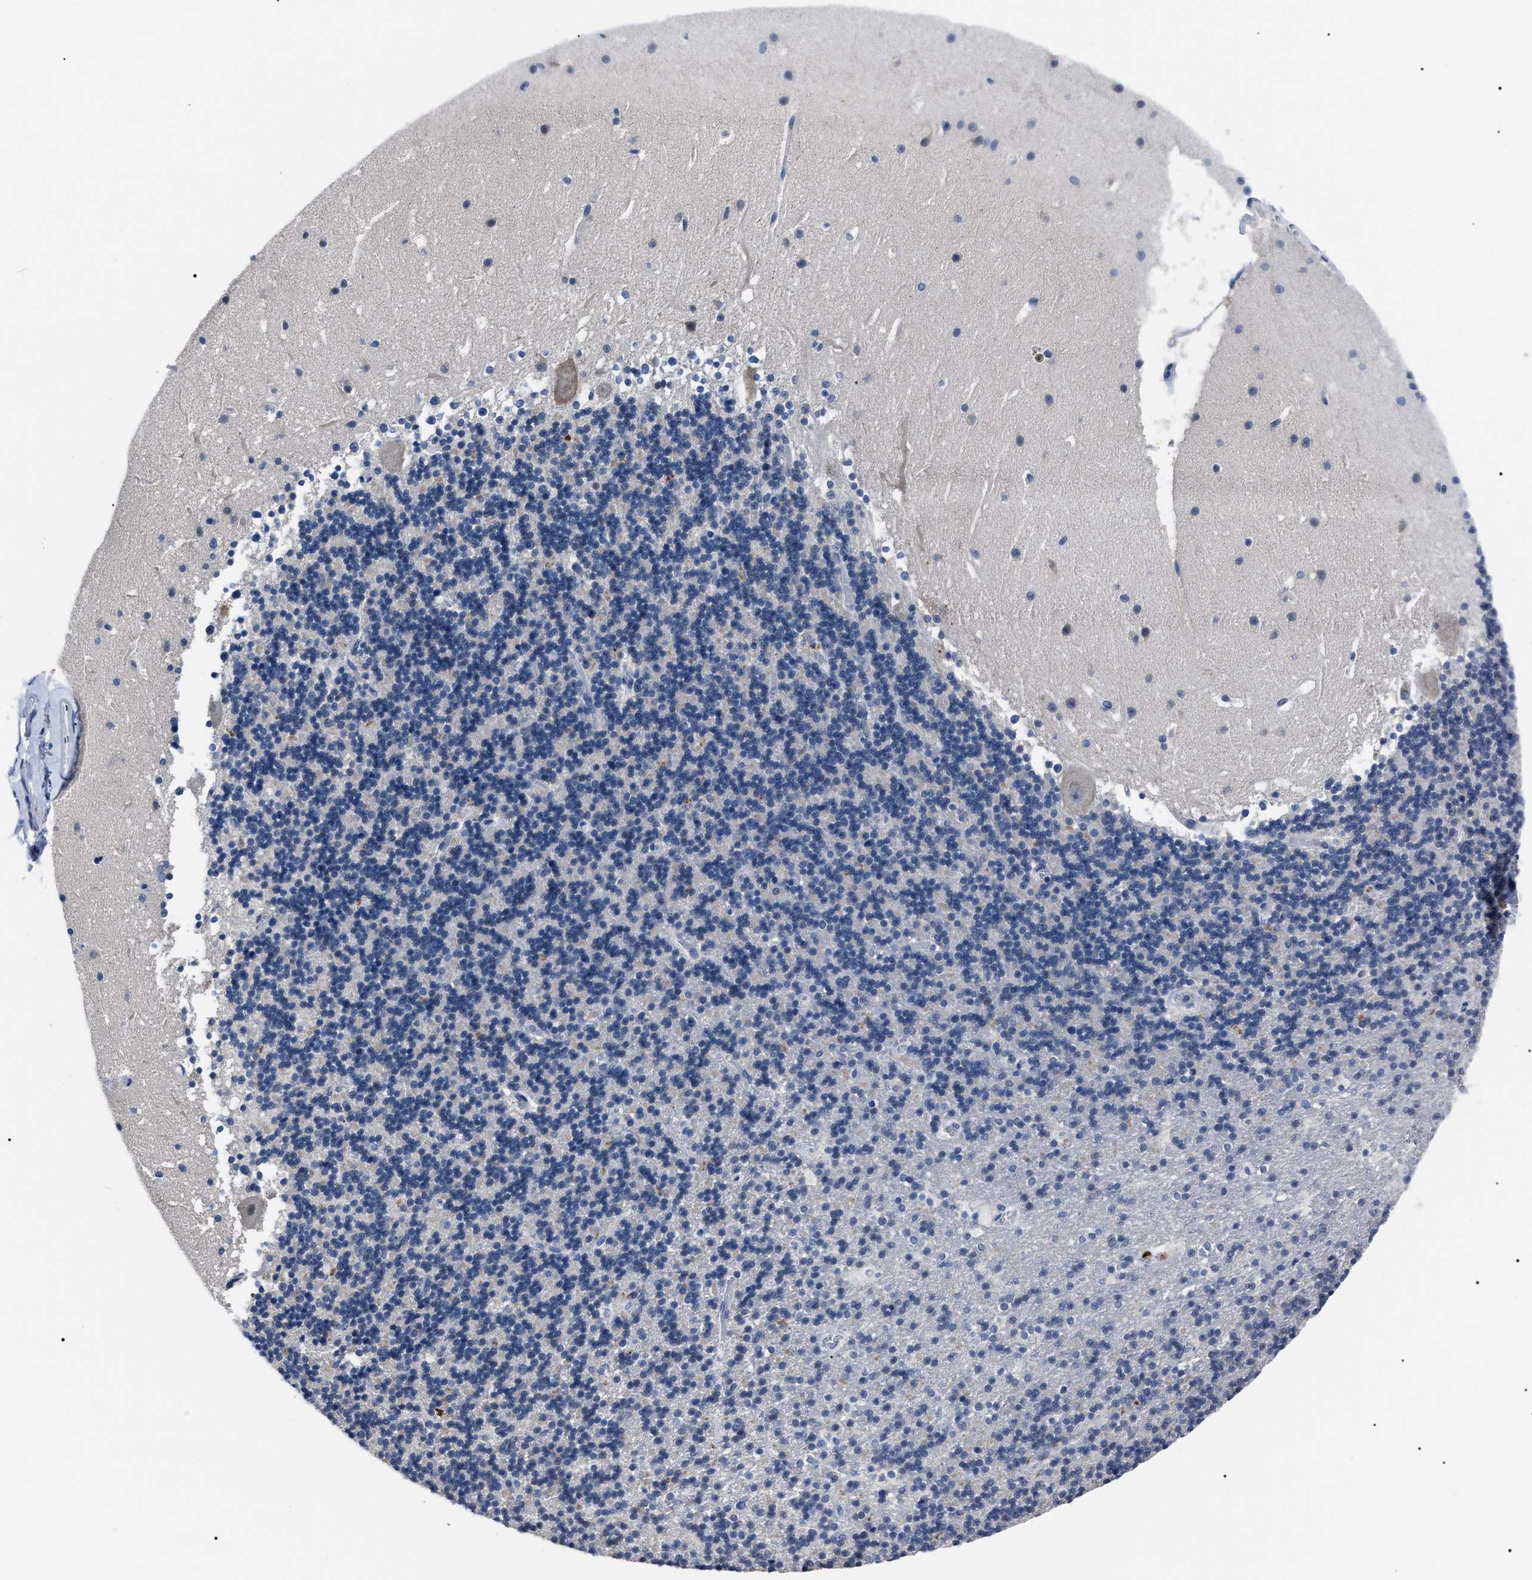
{"staining": {"intensity": "negative", "quantity": "none", "location": "none"}, "tissue": "cerebellum", "cell_type": "Cells in granular layer", "image_type": "normal", "snomed": [{"axis": "morphology", "description": "Normal tissue, NOS"}, {"axis": "topography", "description": "Cerebellum"}], "caption": "An IHC micrograph of normal cerebellum is shown. There is no staining in cells in granular layer of cerebellum.", "gene": "LRWD1", "patient": {"sex": "male", "age": 45}}